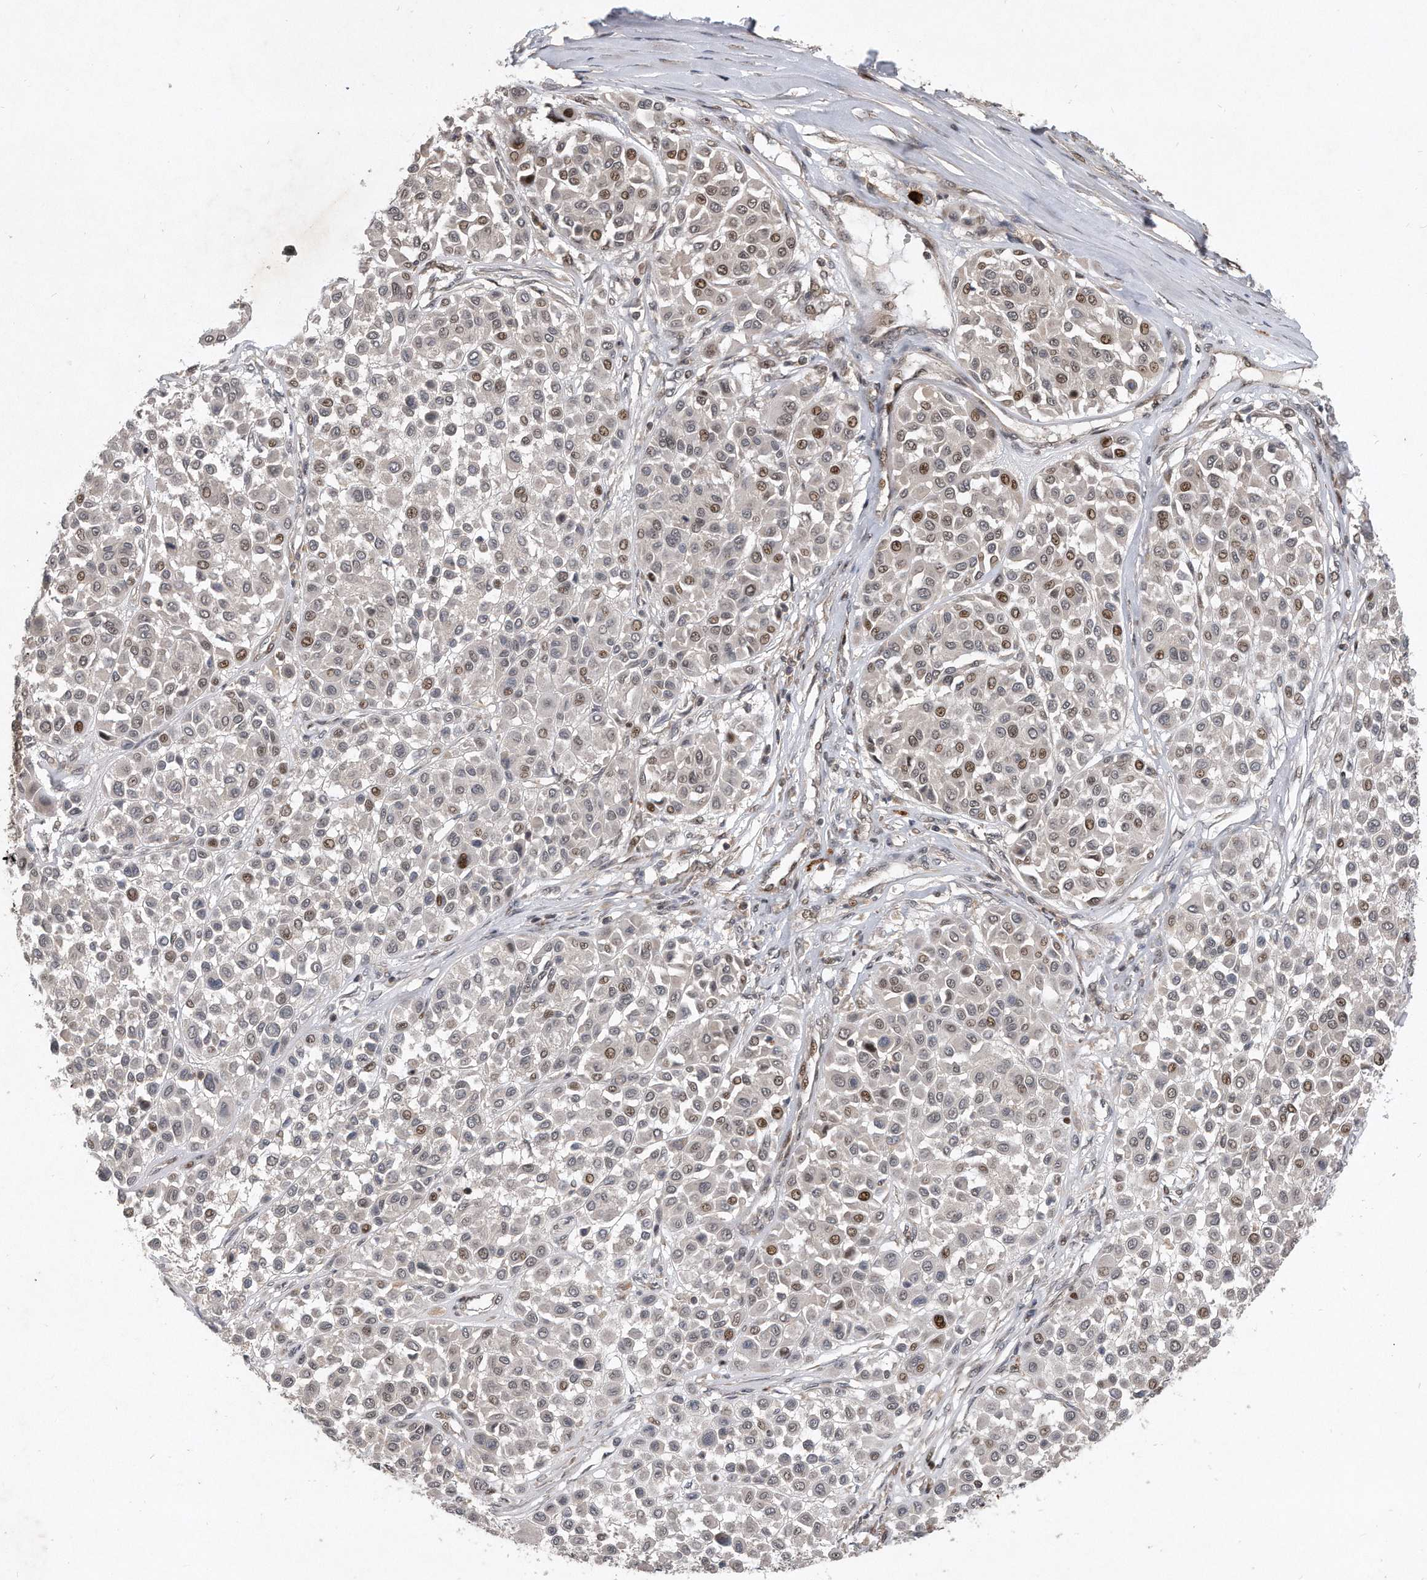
{"staining": {"intensity": "moderate", "quantity": "25%-75%", "location": "nuclear"}, "tissue": "melanoma", "cell_type": "Tumor cells", "image_type": "cancer", "snomed": [{"axis": "morphology", "description": "Malignant melanoma, Metastatic site"}, {"axis": "topography", "description": "Soft tissue"}], "caption": "Immunohistochemical staining of human malignant melanoma (metastatic site) reveals medium levels of moderate nuclear protein expression in about 25%-75% of tumor cells.", "gene": "PGBD2", "patient": {"sex": "male", "age": 41}}